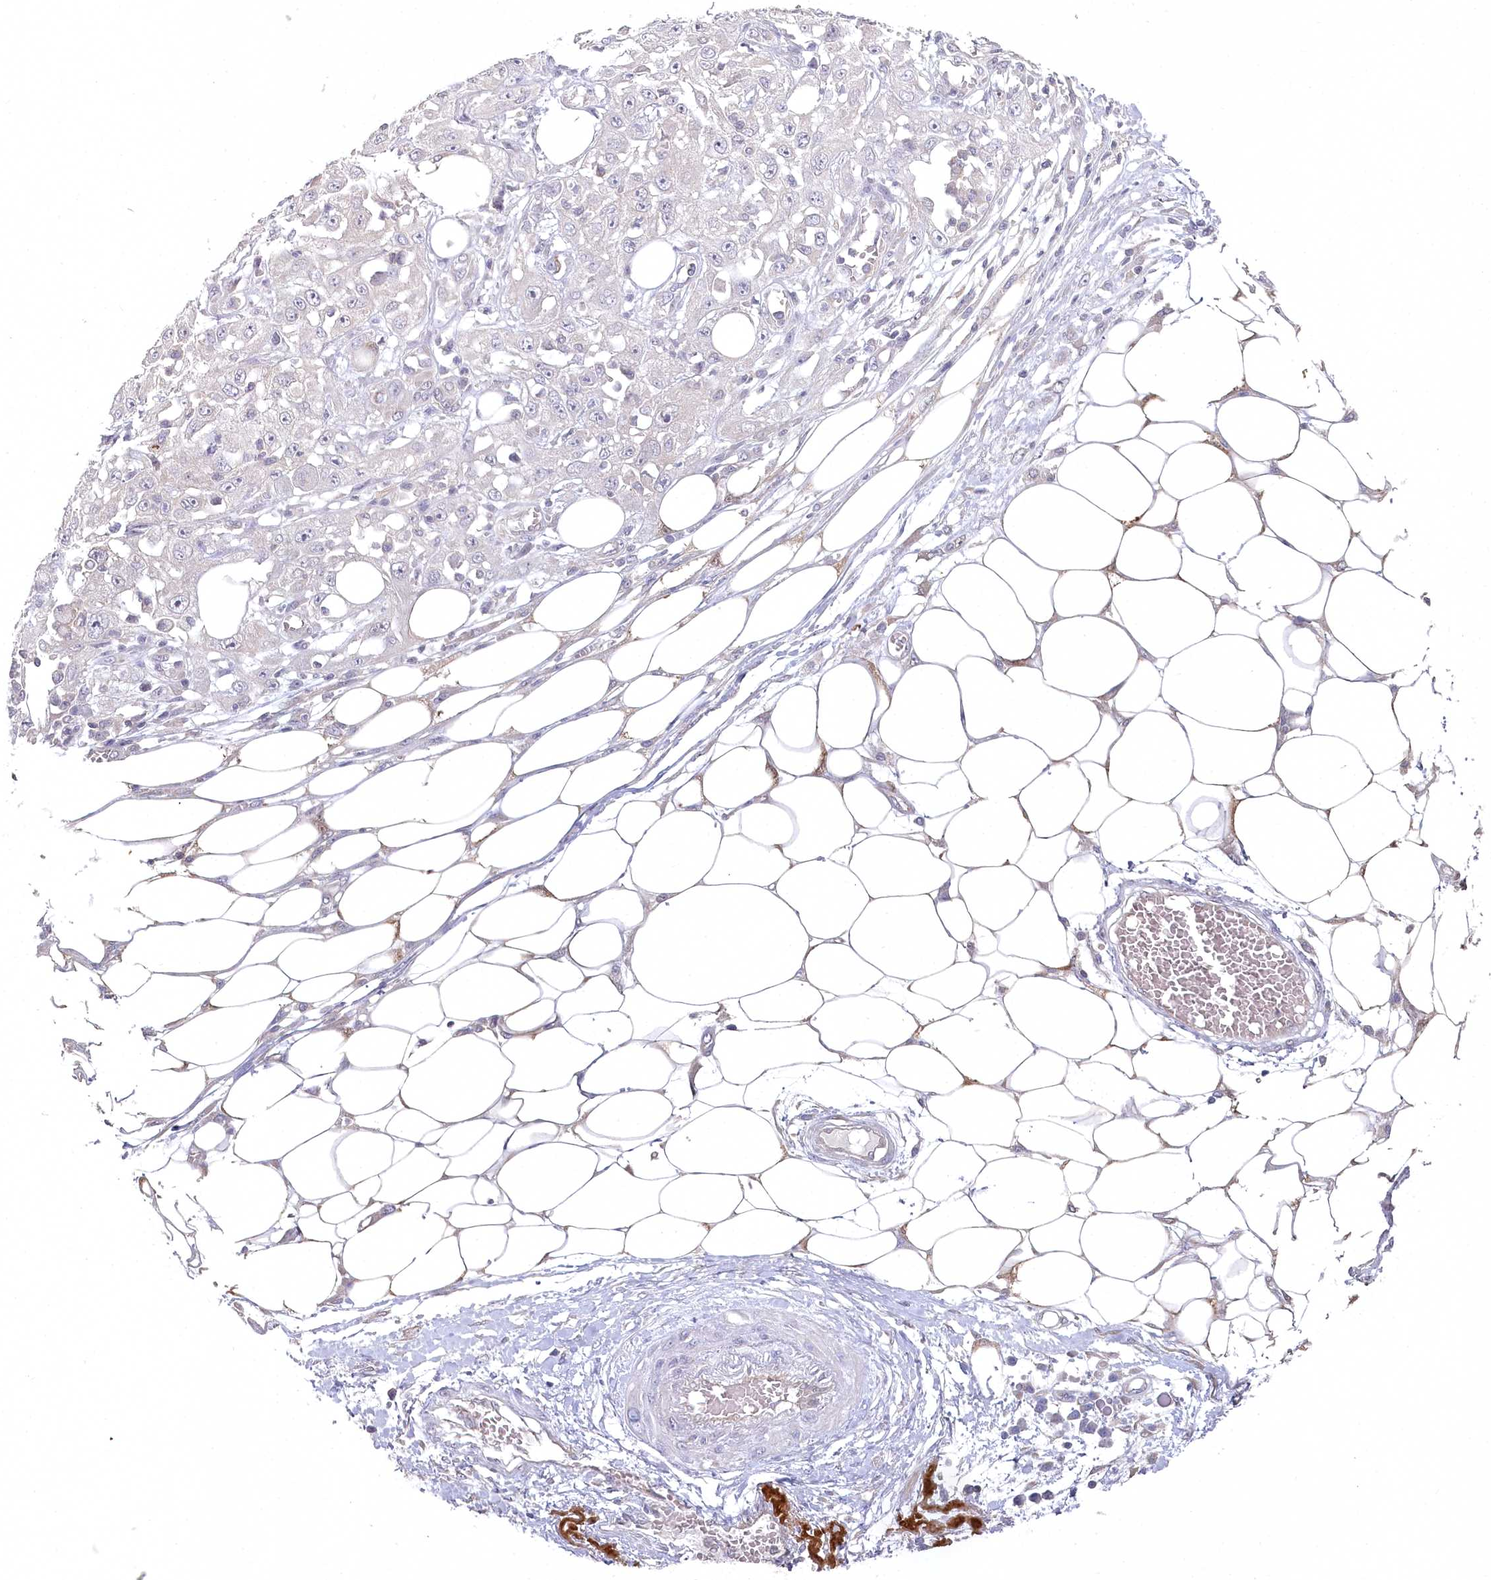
{"staining": {"intensity": "negative", "quantity": "none", "location": "none"}, "tissue": "skin cancer", "cell_type": "Tumor cells", "image_type": "cancer", "snomed": [{"axis": "morphology", "description": "Squamous cell carcinoma, NOS"}, {"axis": "morphology", "description": "Squamous cell carcinoma, metastatic, NOS"}, {"axis": "topography", "description": "Skin"}, {"axis": "topography", "description": "Lymph node"}], "caption": "Tumor cells show no significant staining in squamous cell carcinoma (skin).", "gene": "AAMDC", "patient": {"sex": "male", "age": 75}}